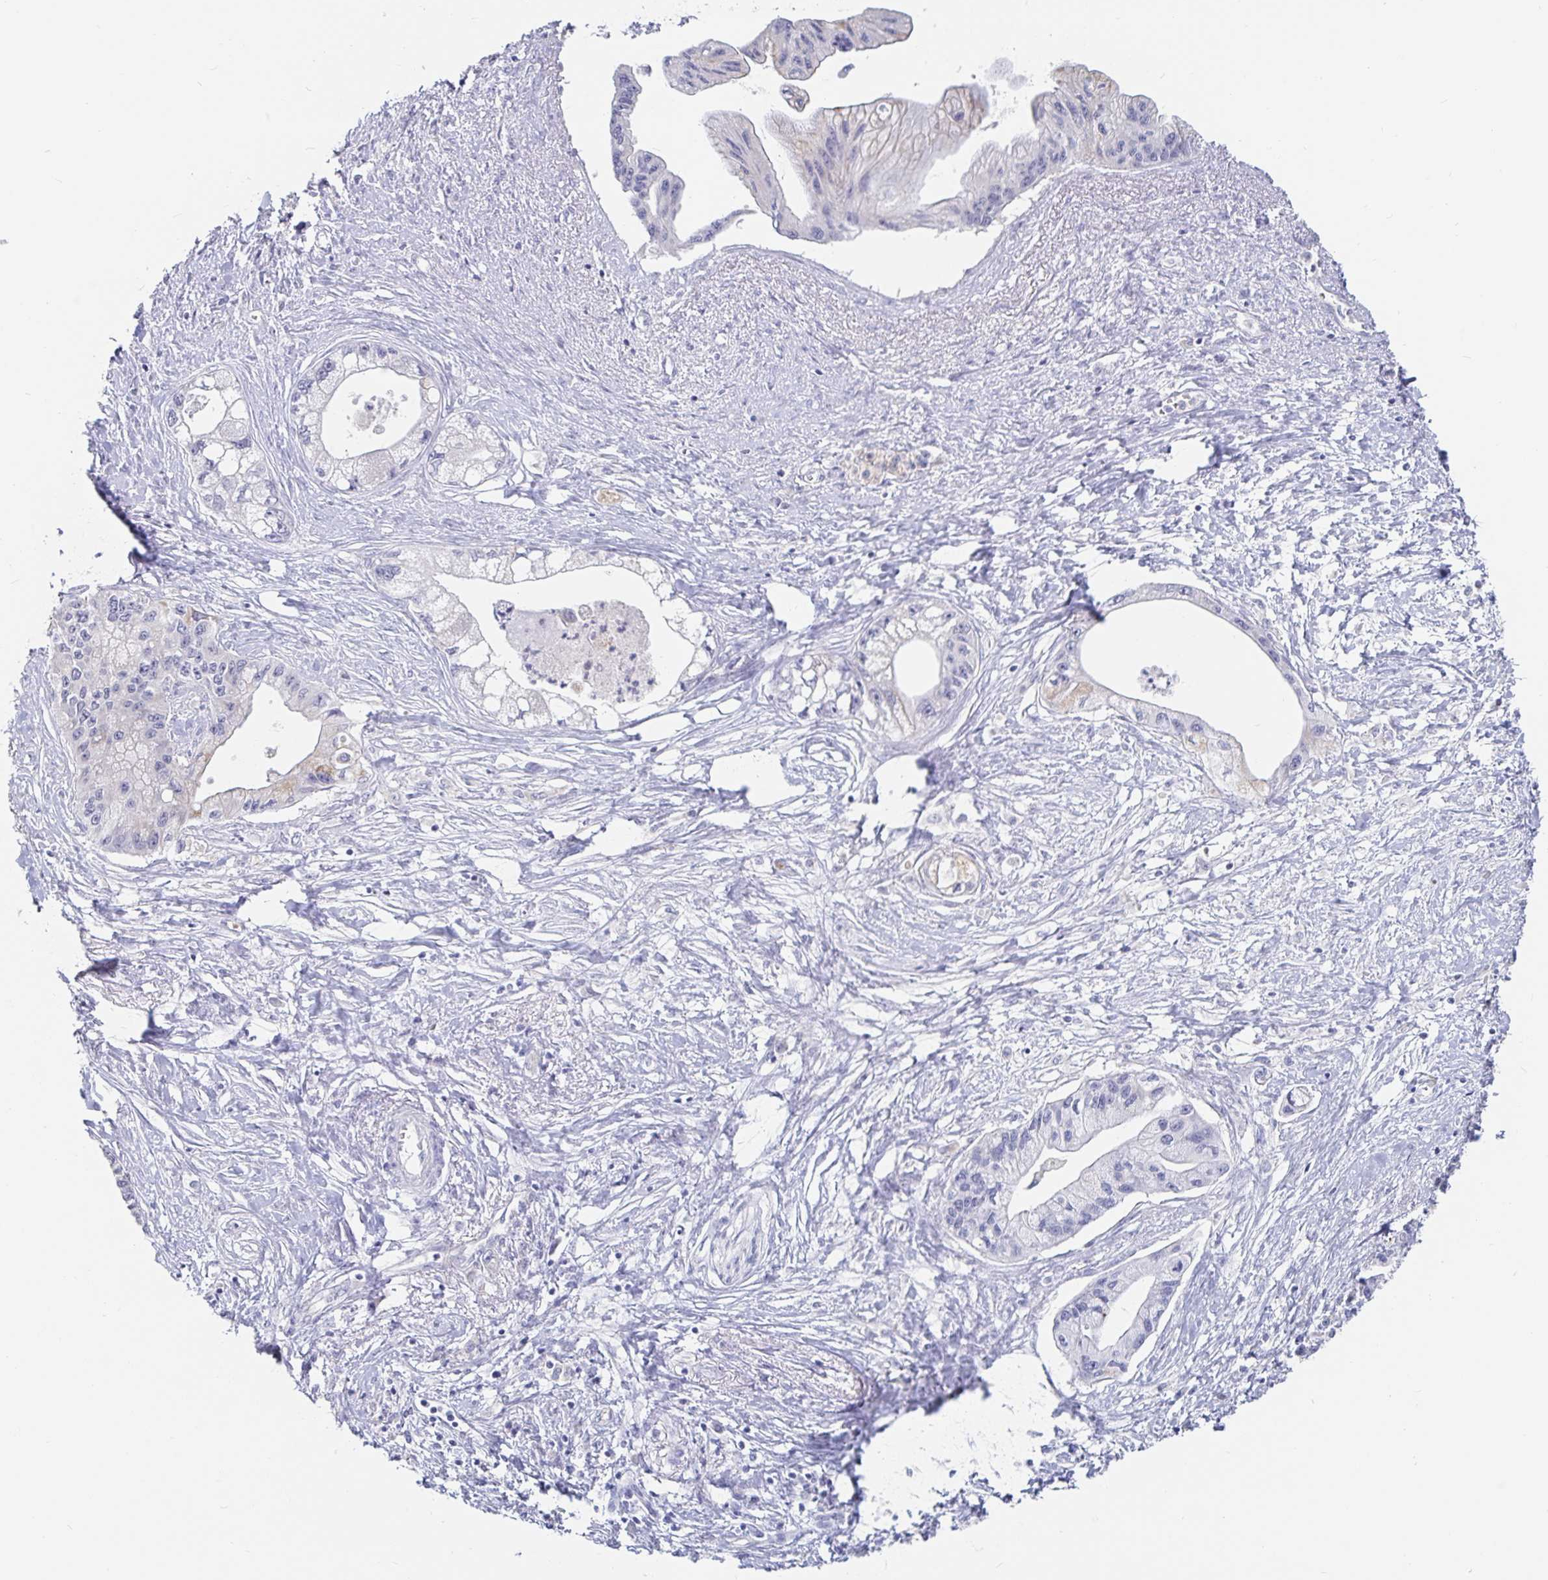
{"staining": {"intensity": "negative", "quantity": "none", "location": "none"}, "tissue": "pancreatic cancer", "cell_type": "Tumor cells", "image_type": "cancer", "snomed": [{"axis": "morphology", "description": "Adenocarcinoma, NOS"}, {"axis": "topography", "description": "Pancreas"}], "caption": "Tumor cells are negative for protein expression in human adenocarcinoma (pancreatic).", "gene": "SPPL3", "patient": {"sex": "male", "age": 61}}